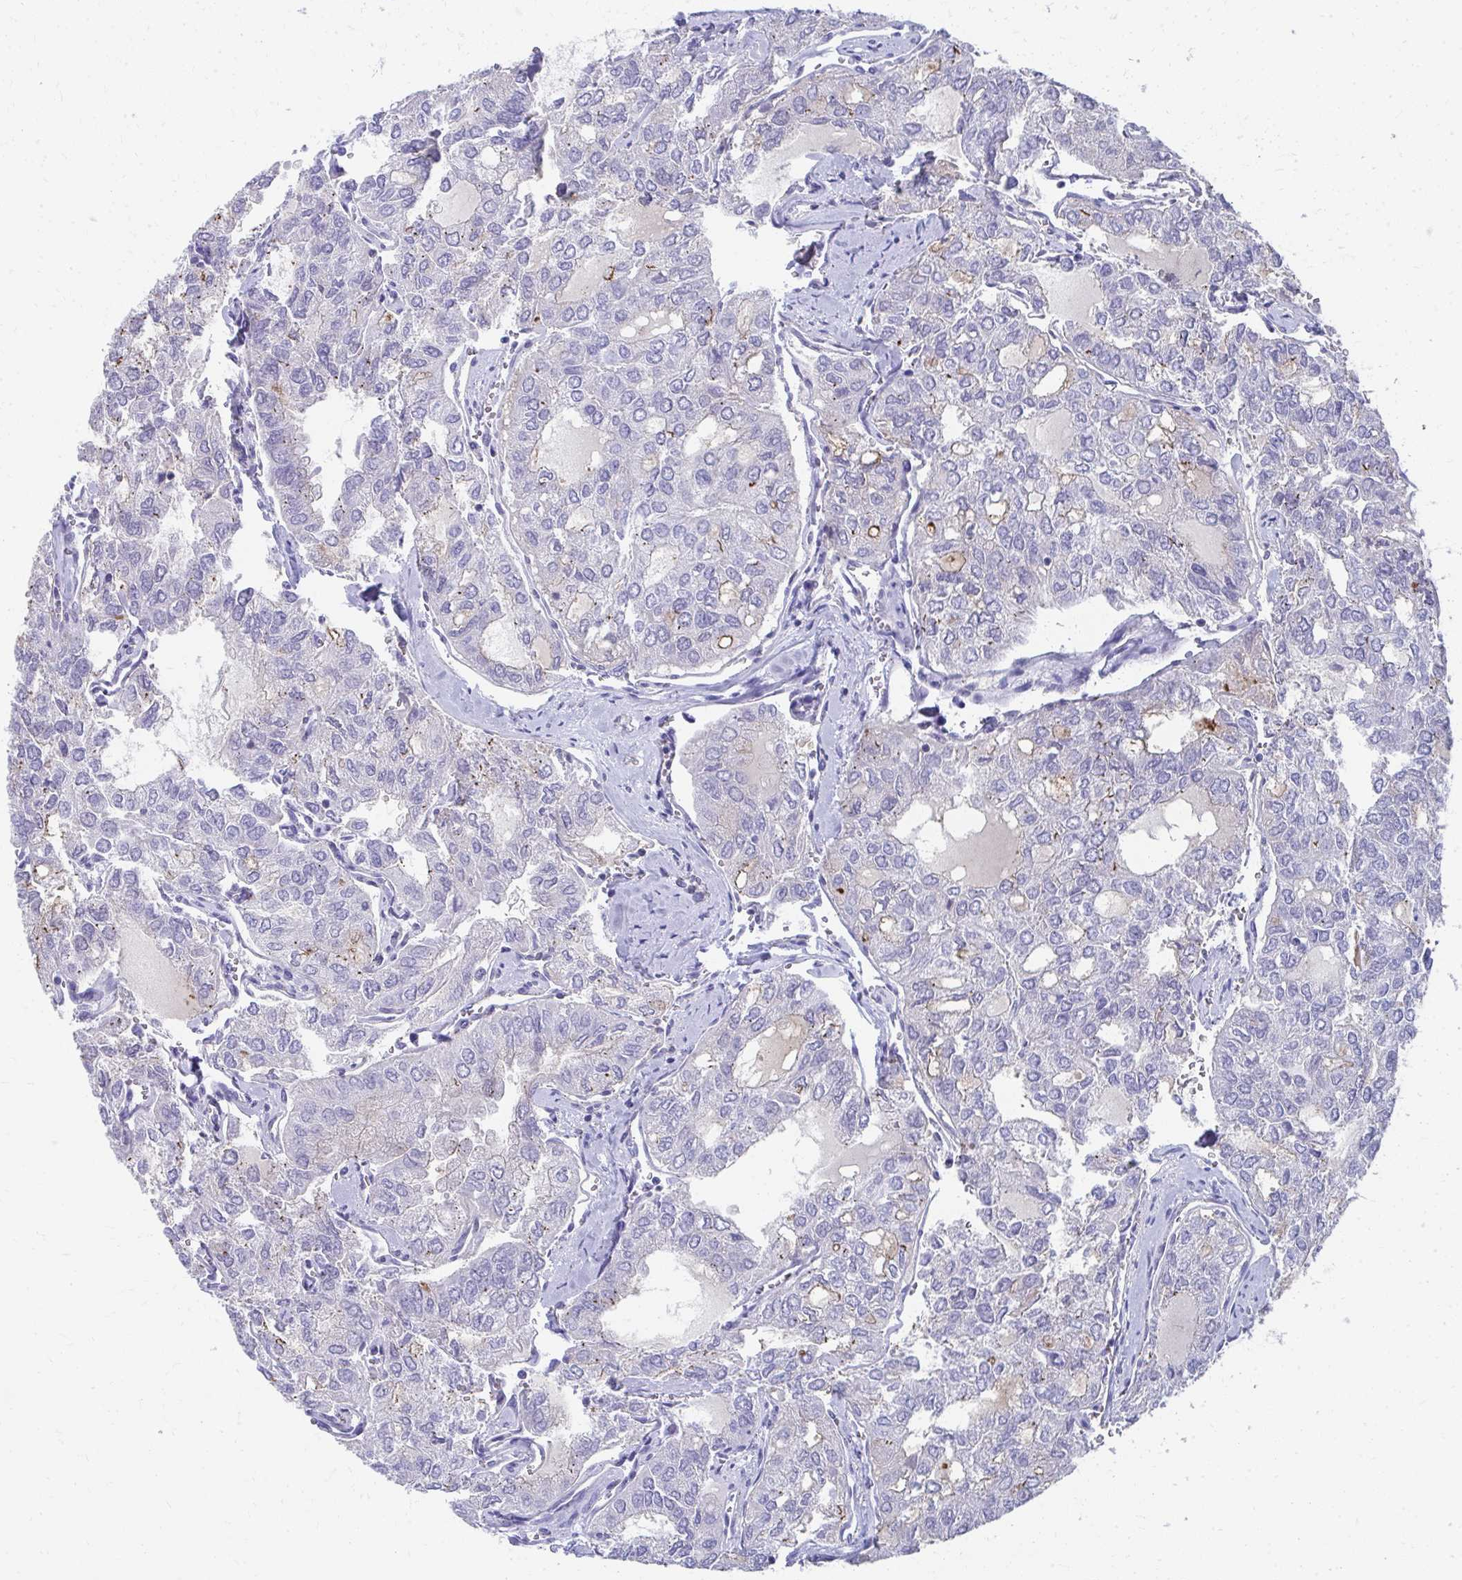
{"staining": {"intensity": "negative", "quantity": "none", "location": "none"}, "tissue": "thyroid cancer", "cell_type": "Tumor cells", "image_type": "cancer", "snomed": [{"axis": "morphology", "description": "Follicular adenoma carcinoma, NOS"}, {"axis": "topography", "description": "Thyroid gland"}], "caption": "Tumor cells show no significant protein positivity in thyroid cancer (follicular adenoma carcinoma). Brightfield microscopy of immunohistochemistry stained with DAB (brown) and hematoxylin (blue), captured at high magnification.", "gene": "TMPRSS2", "patient": {"sex": "male", "age": 75}}